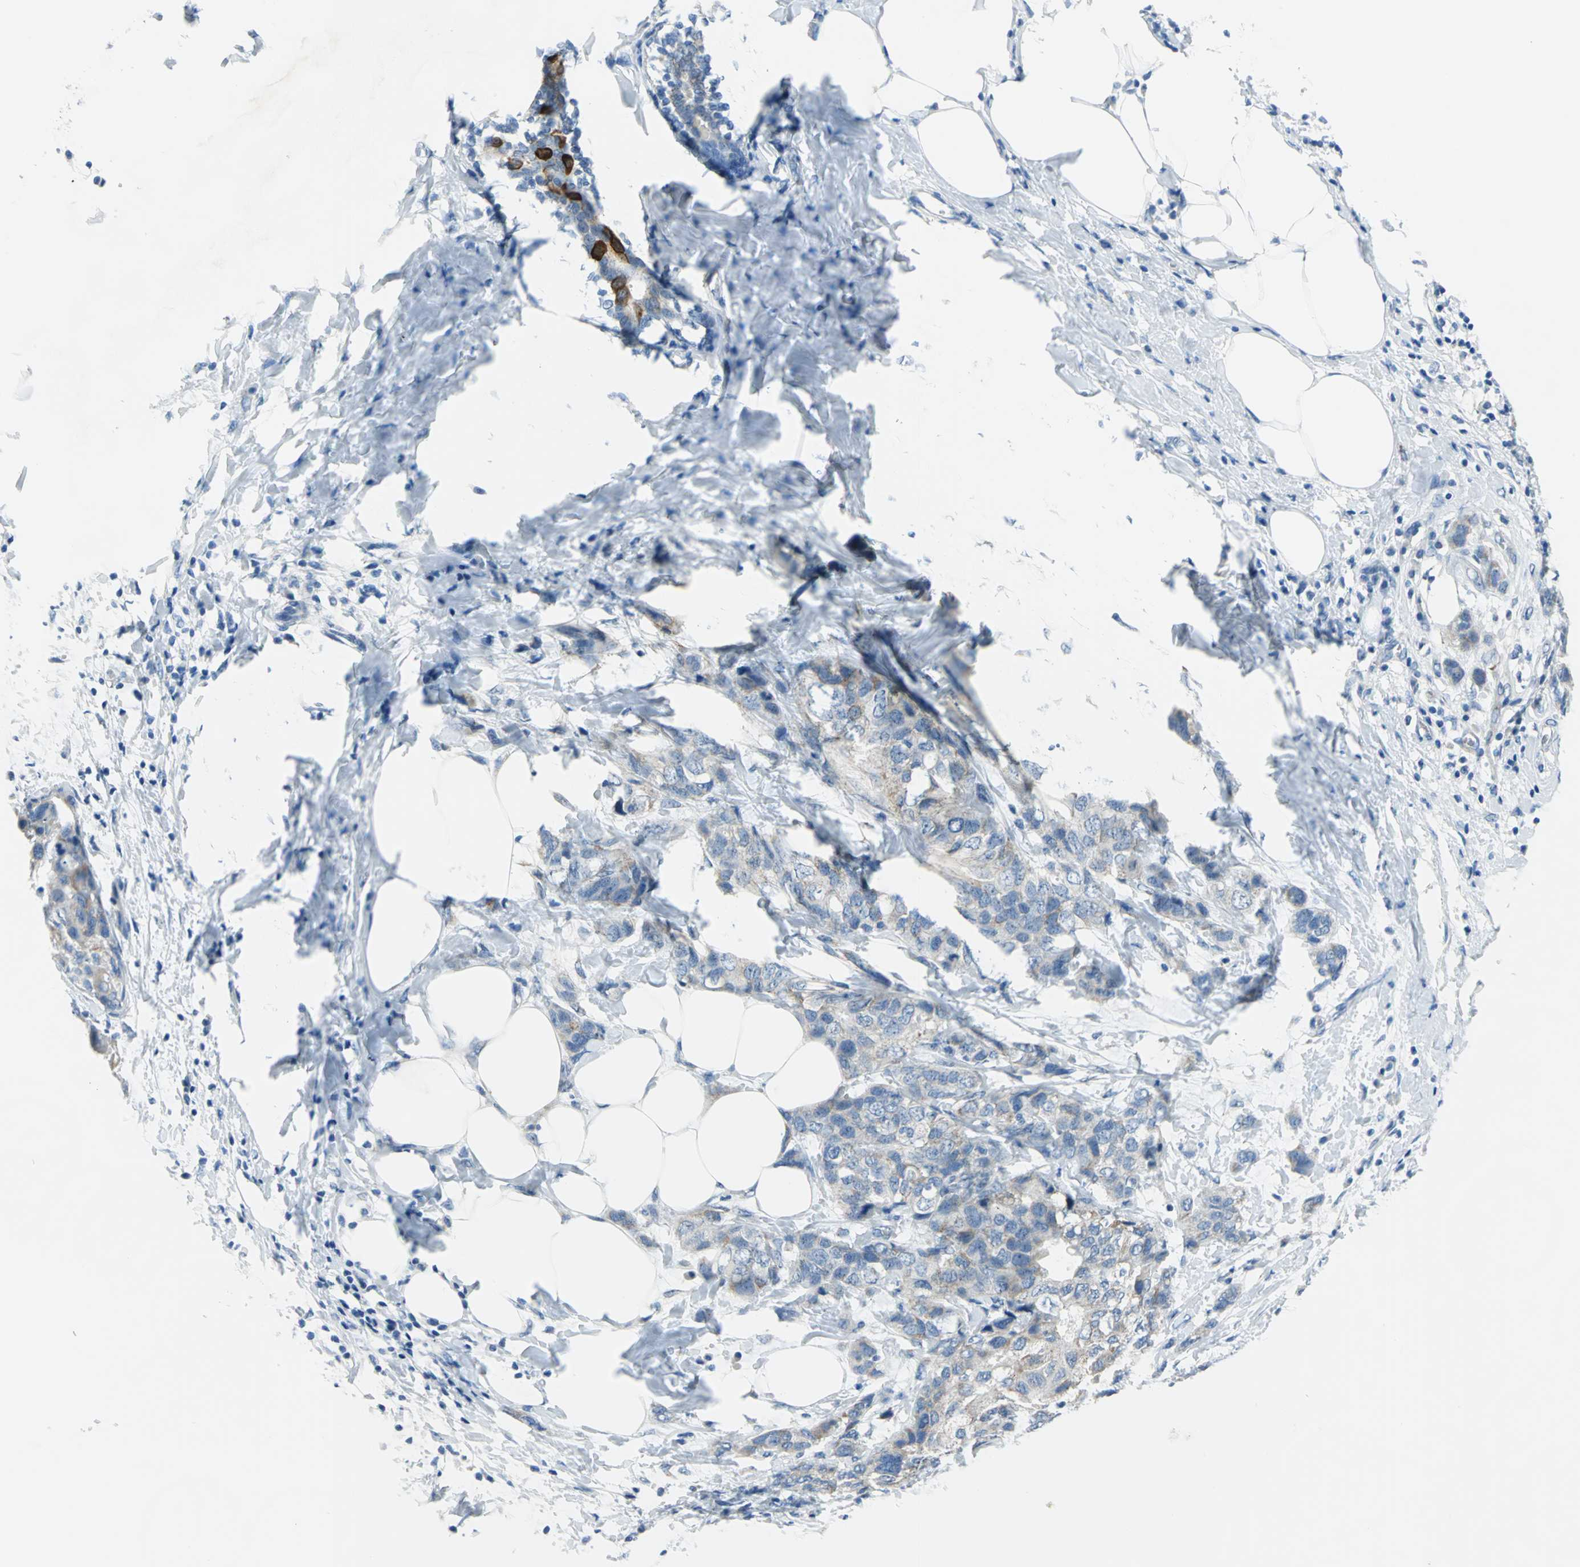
{"staining": {"intensity": "weak", "quantity": "25%-75%", "location": "cytoplasmic/membranous"}, "tissue": "breast cancer", "cell_type": "Tumor cells", "image_type": "cancer", "snomed": [{"axis": "morphology", "description": "Normal tissue, NOS"}, {"axis": "morphology", "description": "Duct carcinoma"}, {"axis": "topography", "description": "Breast"}], "caption": "This is an image of immunohistochemistry (IHC) staining of breast cancer, which shows weak positivity in the cytoplasmic/membranous of tumor cells.", "gene": "MUC4", "patient": {"sex": "female", "age": 50}}